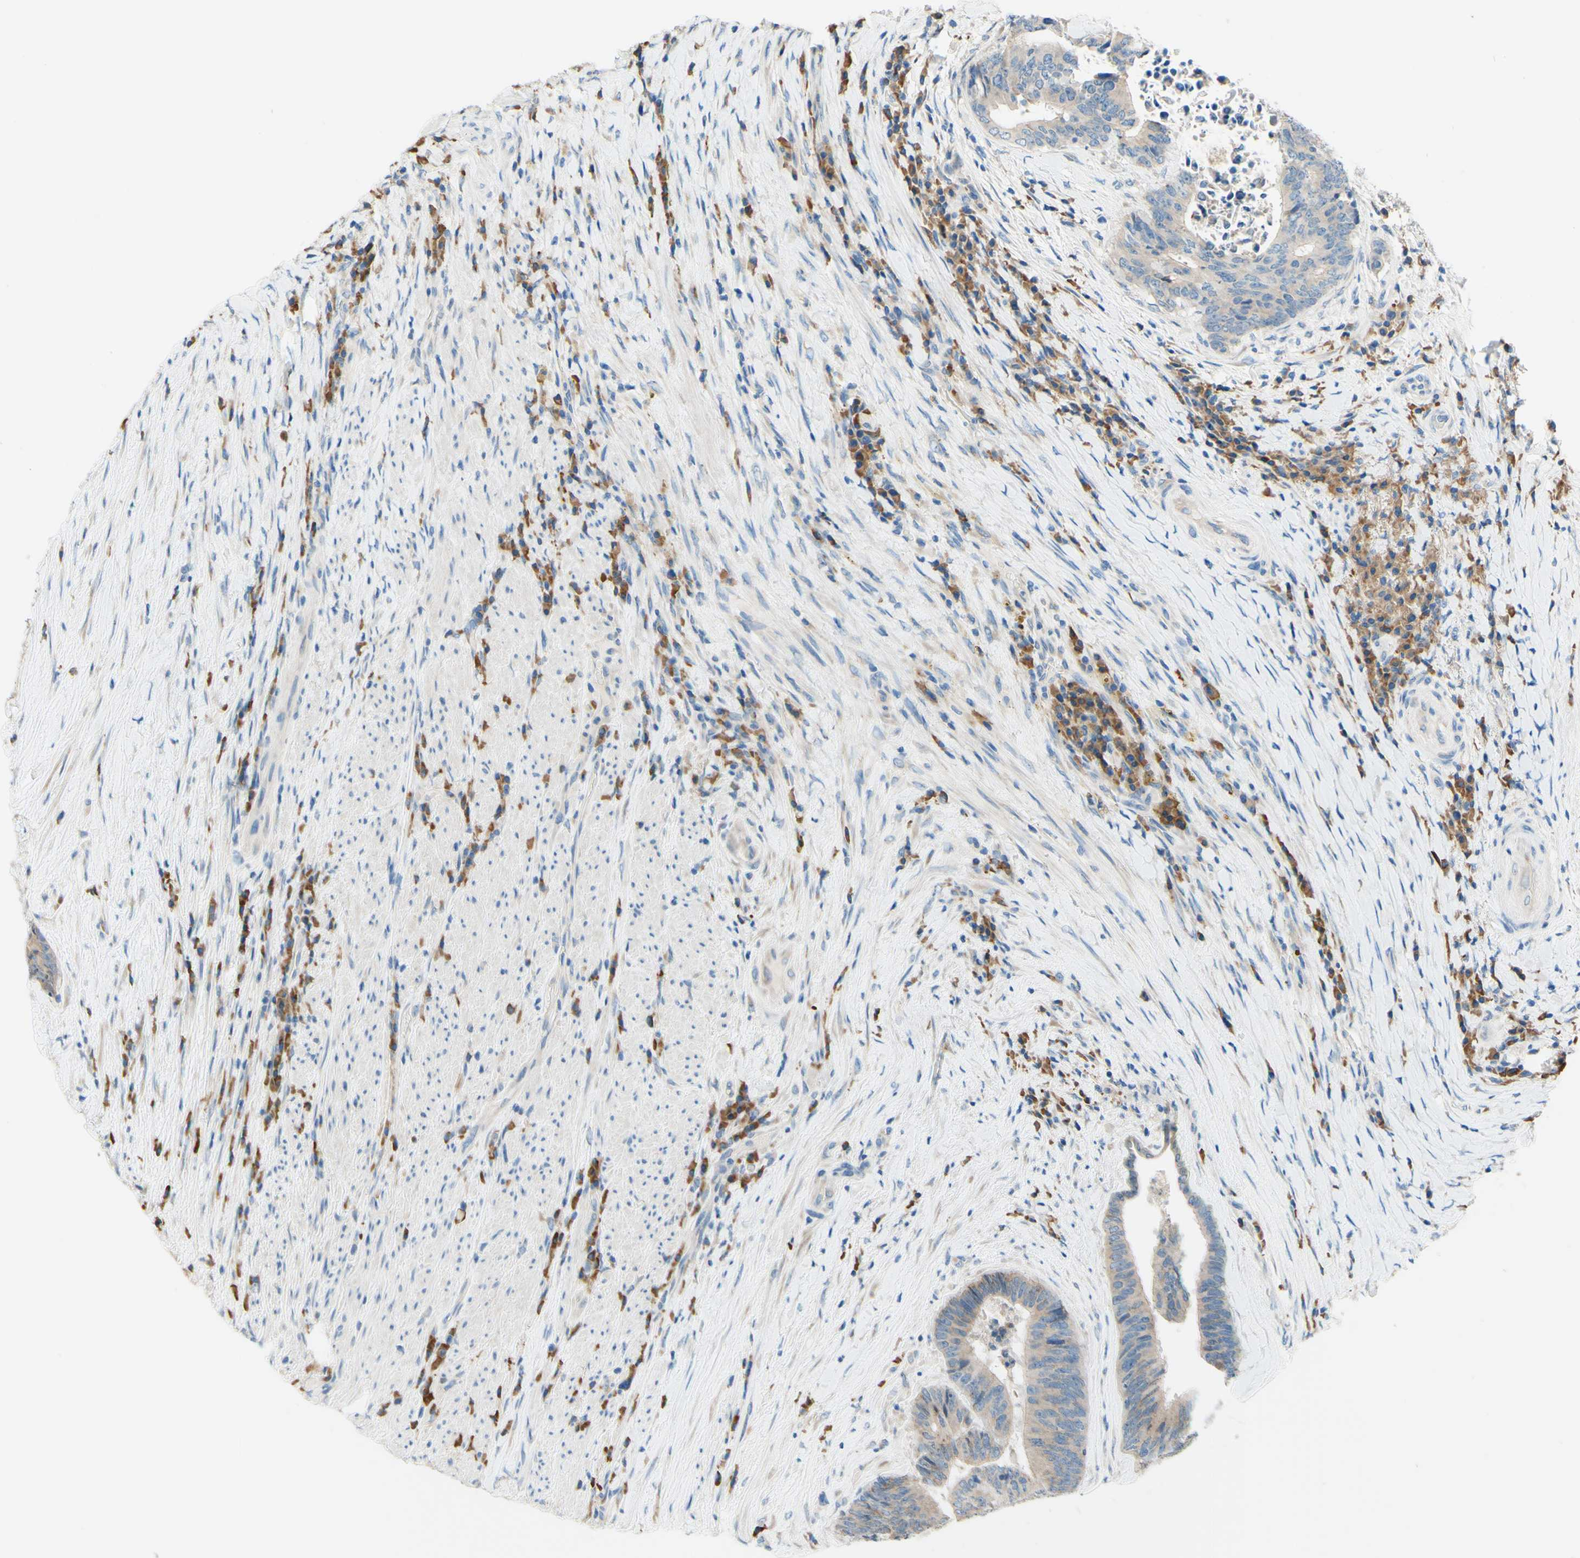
{"staining": {"intensity": "weak", "quantity": ">75%", "location": "cytoplasmic/membranous"}, "tissue": "colorectal cancer", "cell_type": "Tumor cells", "image_type": "cancer", "snomed": [{"axis": "morphology", "description": "Adenocarcinoma, NOS"}, {"axis": "topography", "description": "Rectum"}], "caption": "Immunohistochemical staining of human colorectal adenocarcinoma displays low levels of weak cytoplasmic/membranous protein expression in approximately >75% of tumor cells.", "gene": "PASD1", "patient": {"sex": "male", "age": 72}}